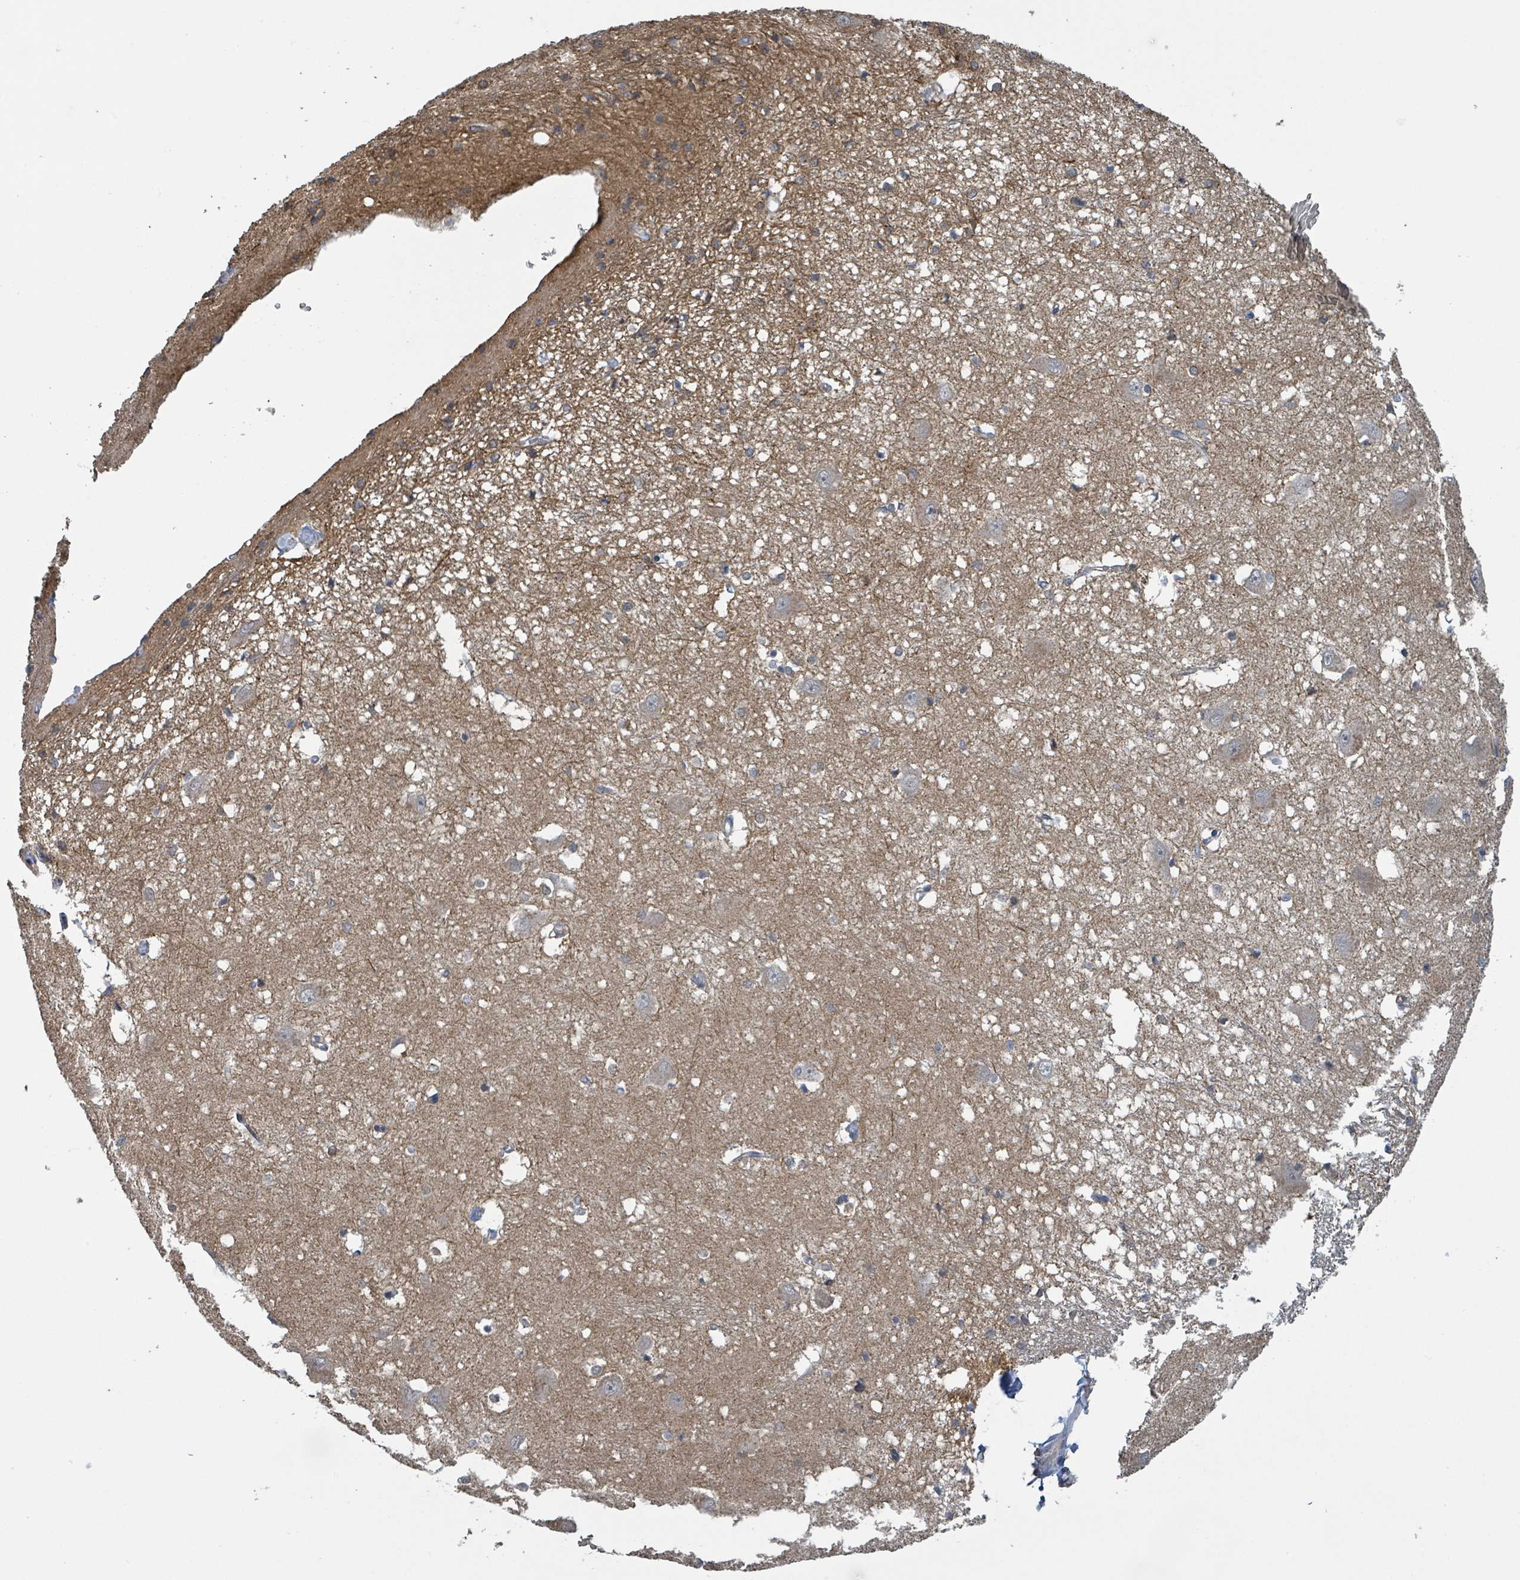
{"staining": {"intensity": "negative", "quantity": "none", "location": "none"}, "tissue": "caudate", "cell_type": "Glial cells", "image_type": "normal", "snomed": [{"axis": "morphology", "description": "Normal tissue, NOS"}, {"axis": "topography", "description": "Lateral ventricle wall"}], "caption": "Immunohistochemistry micrograph of benign caudate stained for a protein (brown), which shows no positivity in glial cells.", "gene": "CCDC121", "patient": {"sex": "male", "age": 37}}